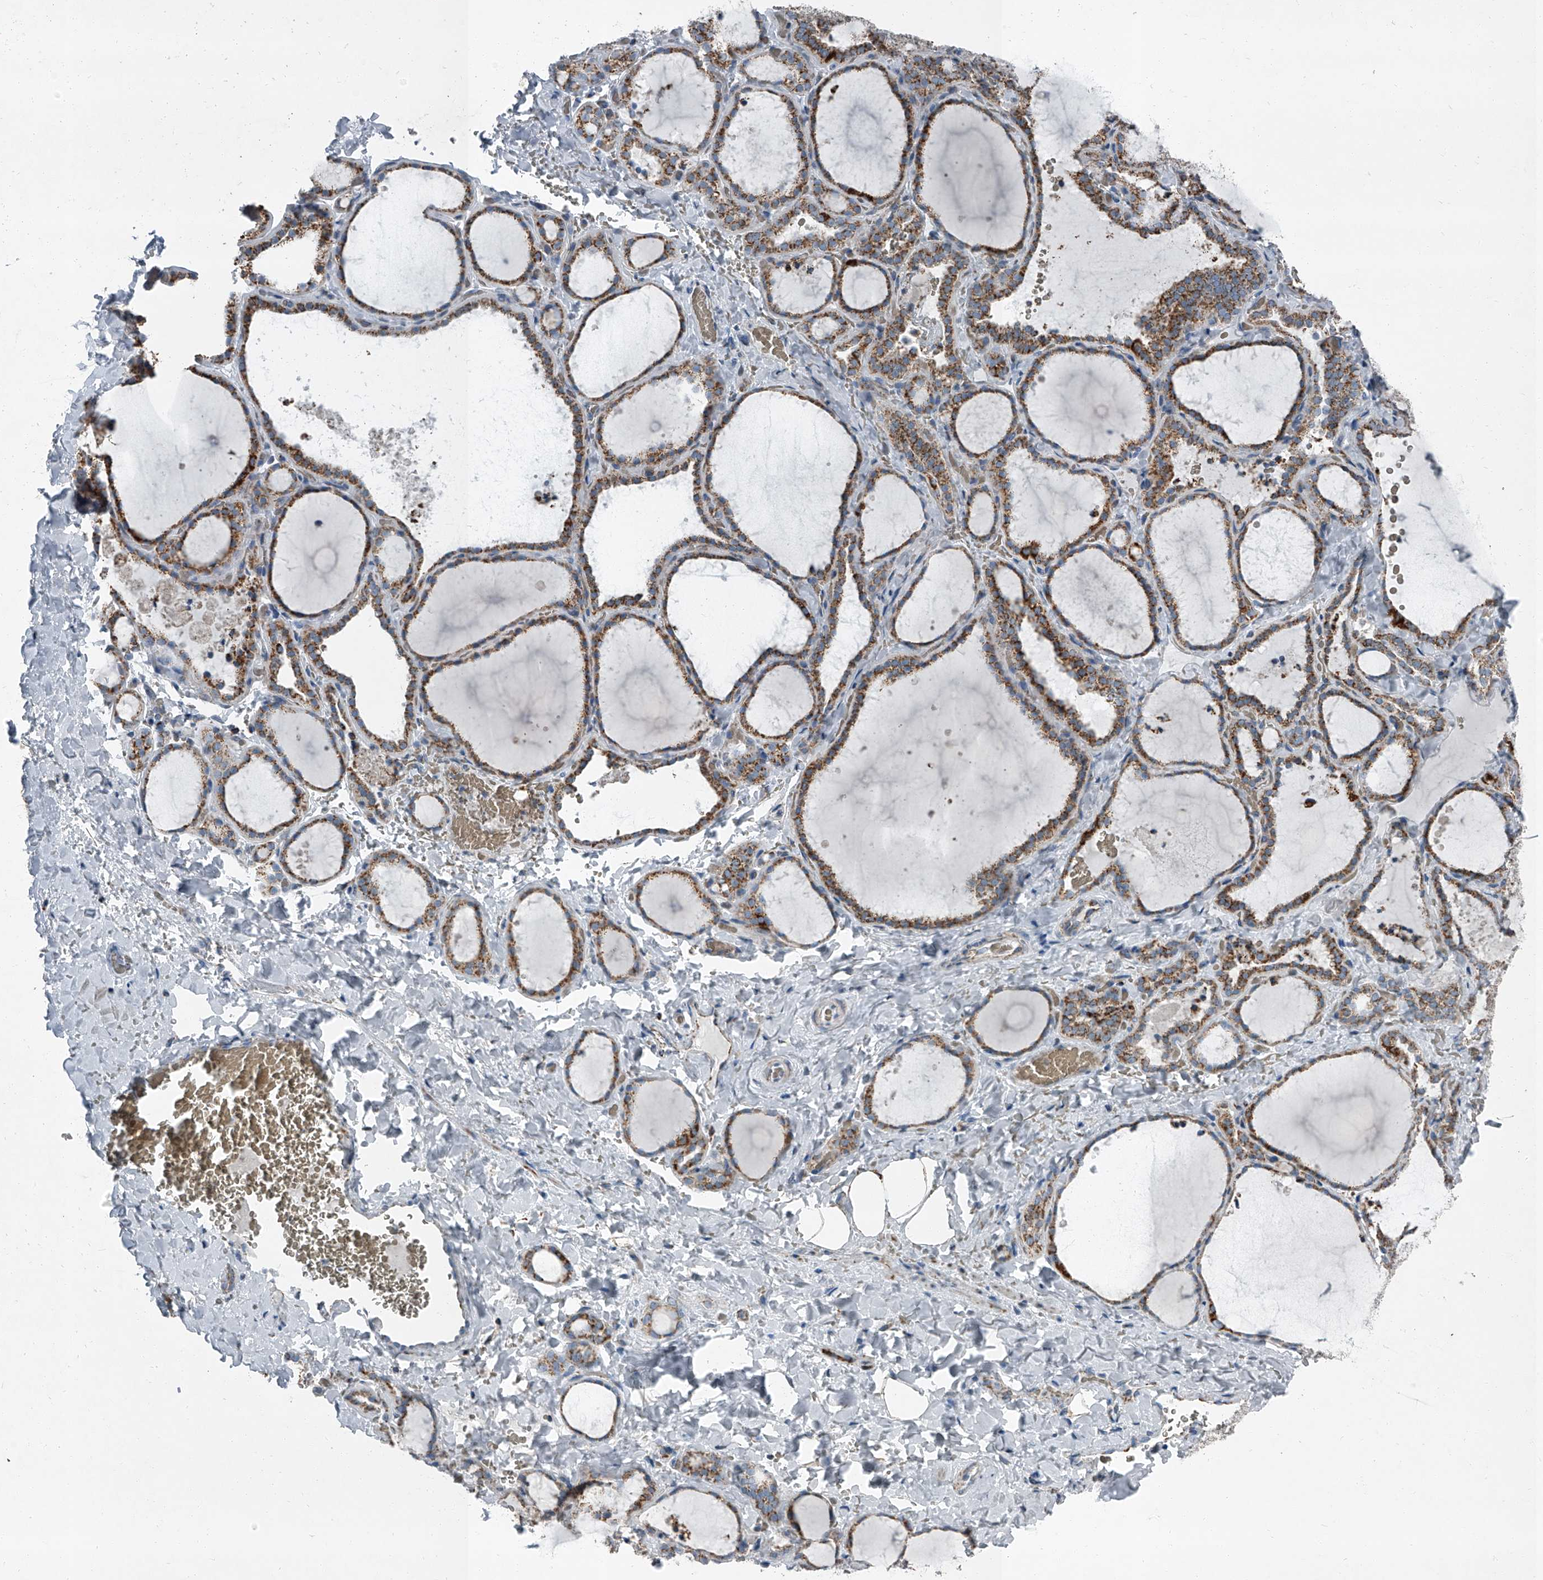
{"staining": {"intensity": "strong", "quantity": ">75%", "location": "cytoplasmic/membranous"}, "tissue": "thyroid gland", "cell_type": "Glandular cells", "image_type": "normal", "snomed": [{"axis": "morphology", "description": "Normal tissue, NOS"}, {"axis": "topography", "description": "Thyroid gland"}], "caption": "Protein analysis of benign thyroid gland displays strong cytoplasmic/membranous expression in about >75% of glandular cells.", "gene": "CHRNA7", "patient": {"sex": "female", "age": 22}}